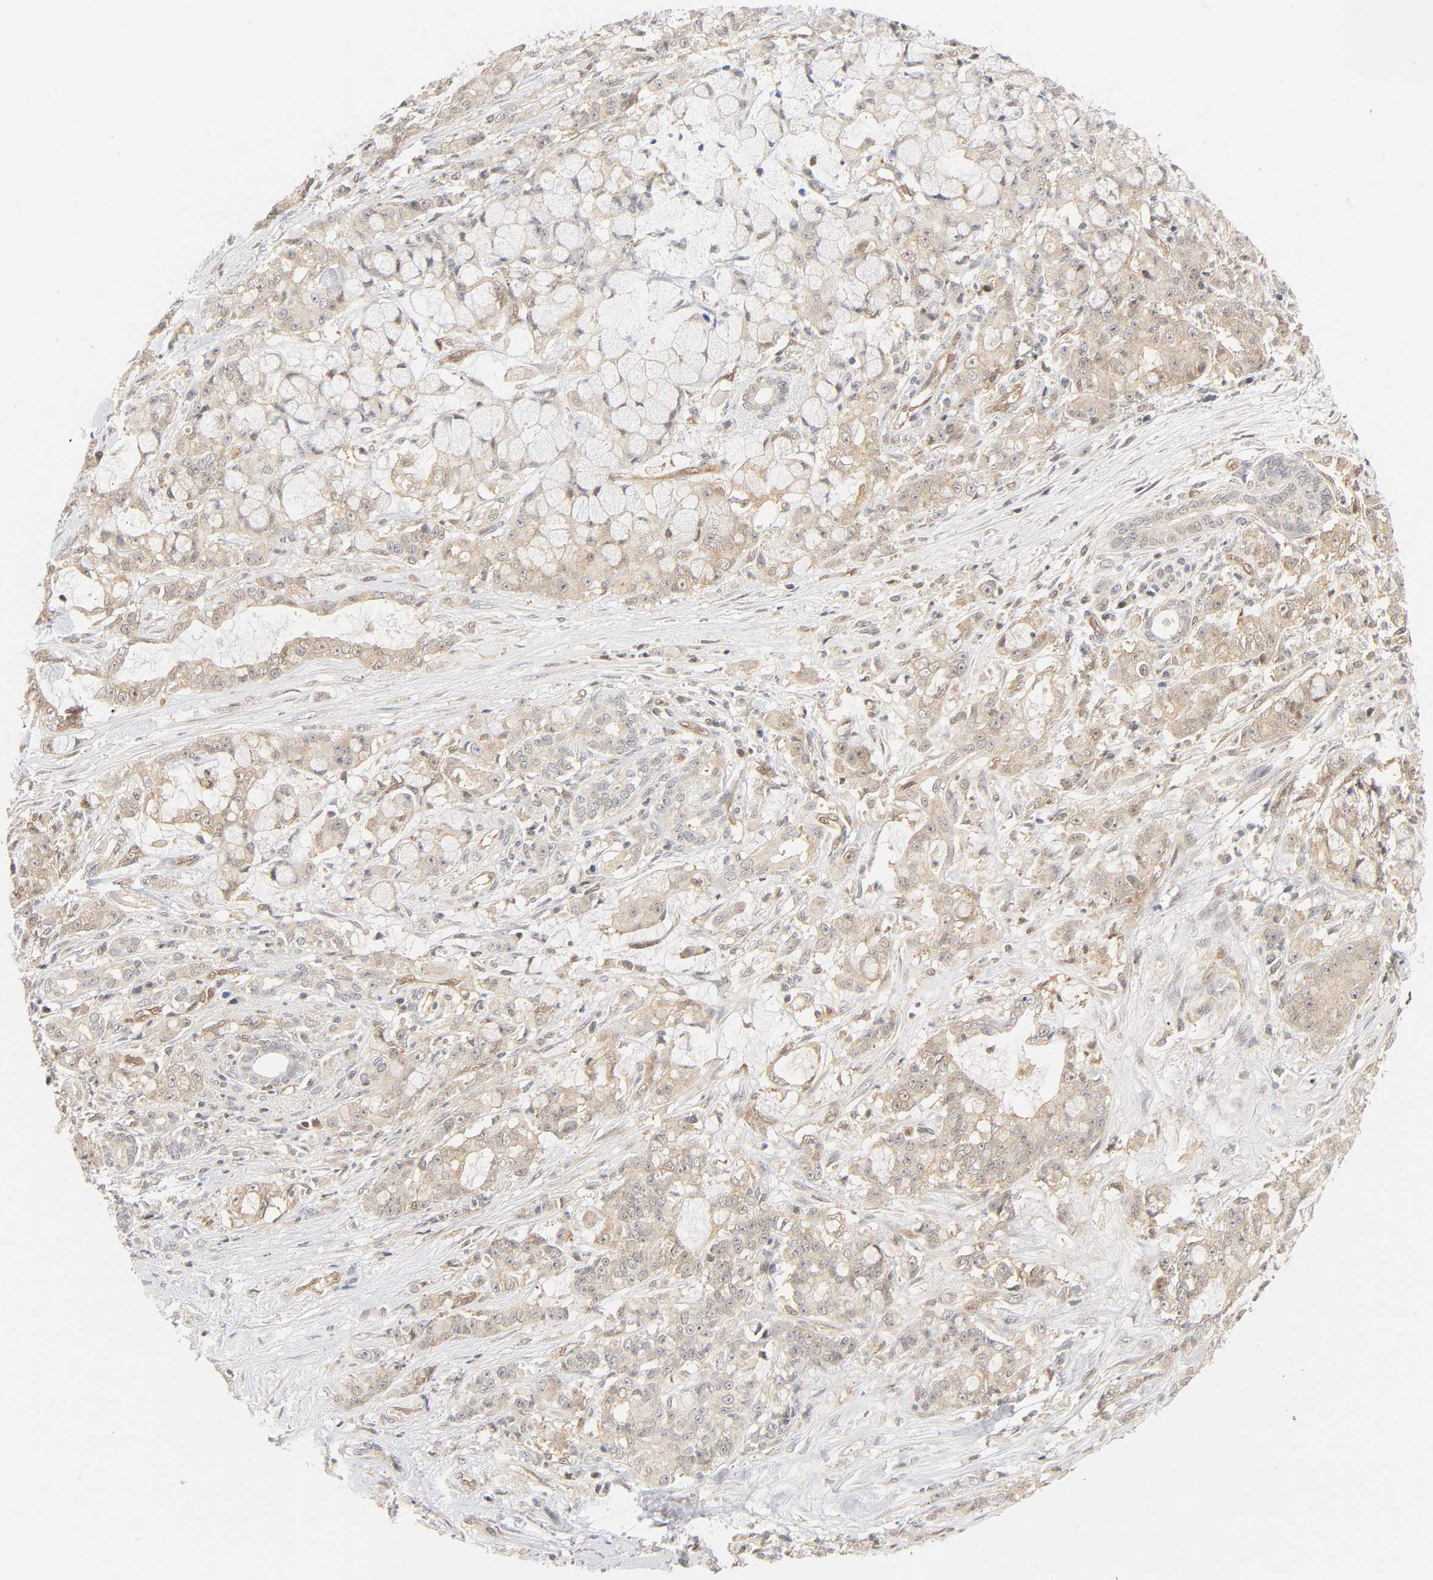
{"staining": {"intensity": "weak", "quantity": ">75%", "location": "cytoplasmic/membranous,nuclear"}, "tissue": "pancreatic cancer", "cell_type": "Tumor cells", "image_type": "cancer", "snomed": [{"axis": "morphology", "description": "Adenocarcinoma, NOS"}, {"axis": "topography", "description": "Pancreas"}], "caption": "A high-resolution micrograph shows immunohistochemistry (IHC) staining of pancreatic cancer, which shows weak cytoplasmic/membranous and nuclear staining in approximately >75% of tumor cells.", "gene": "CDC37", "patient": {"sex": "female", "age": 73}}